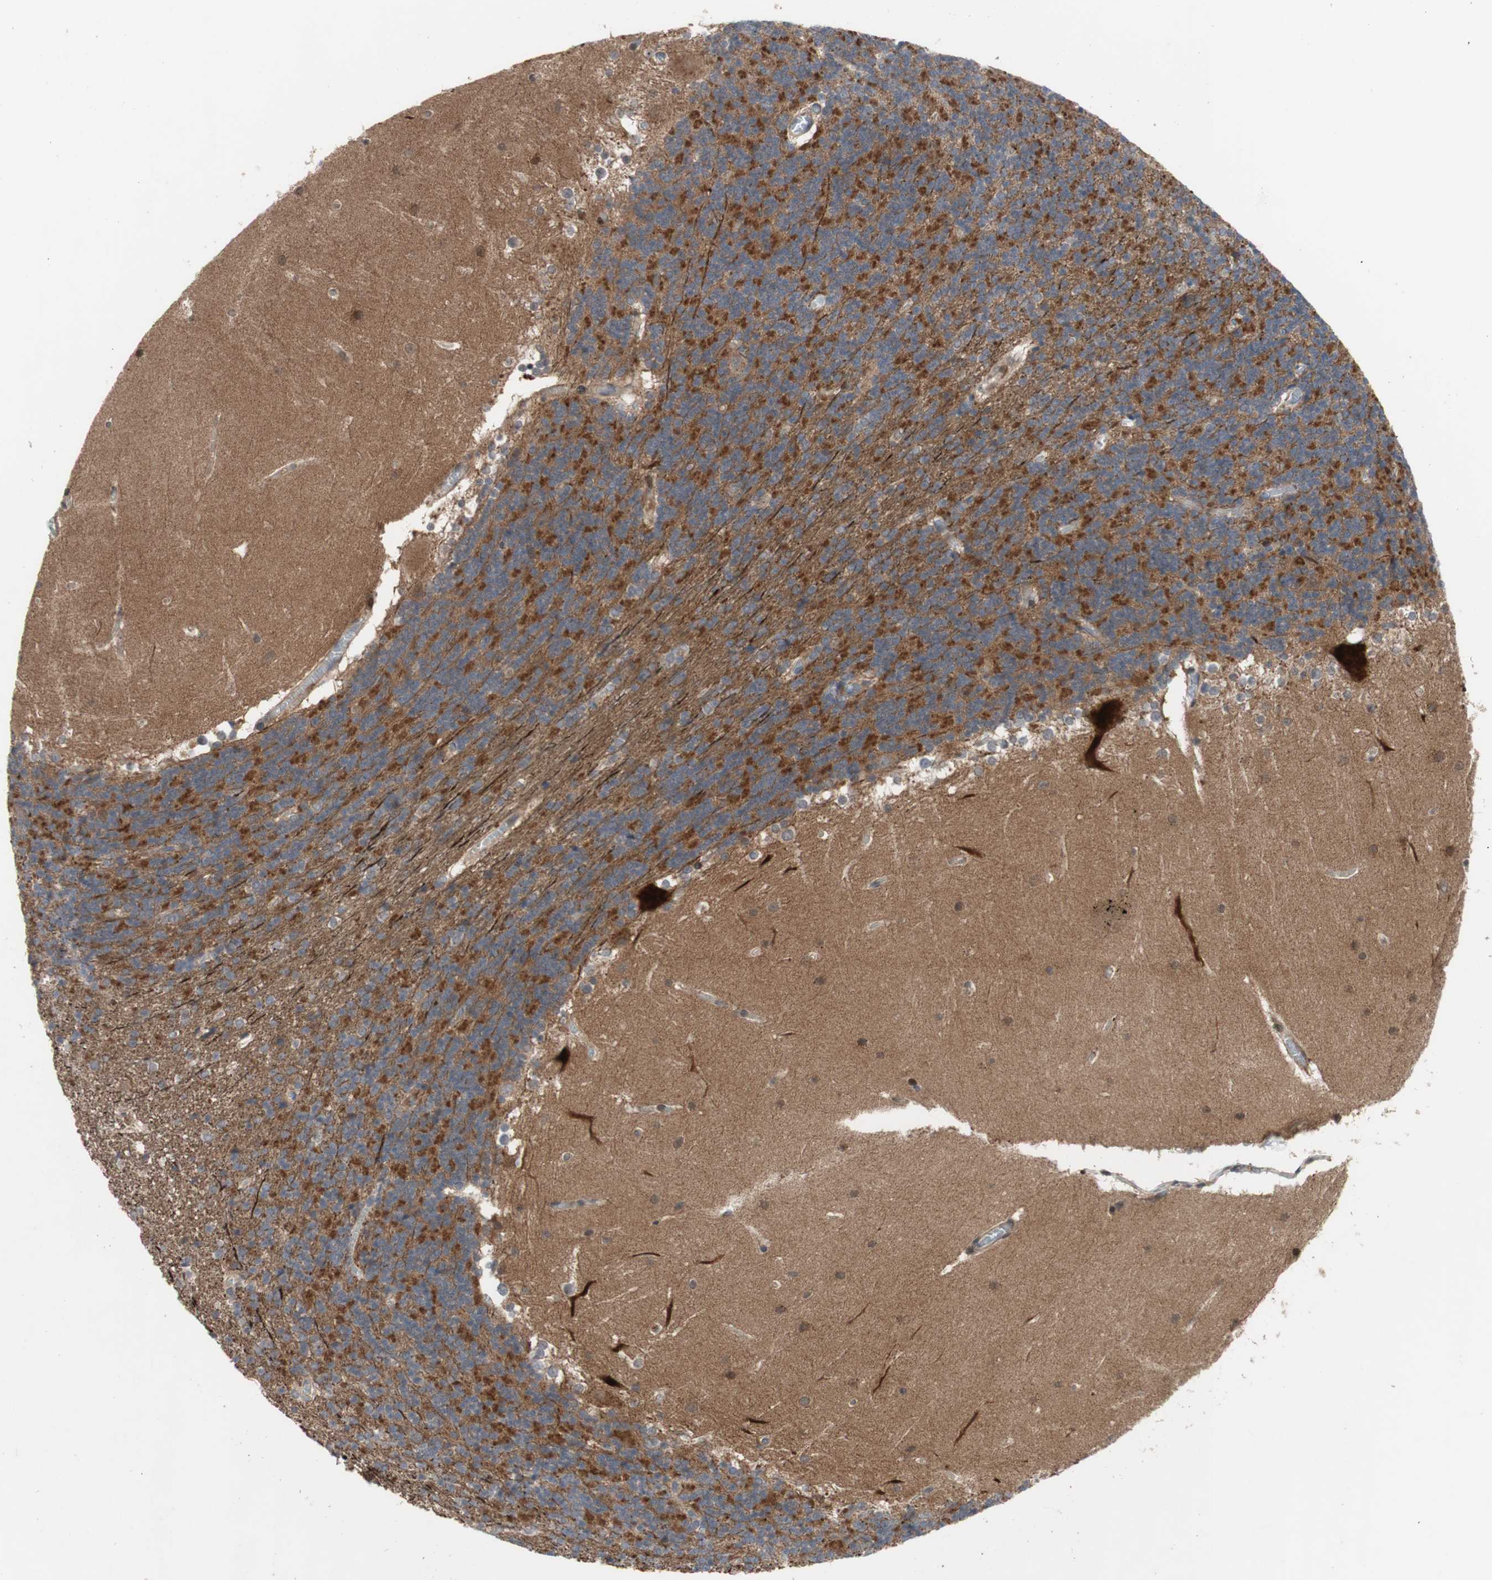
{"staining": {"intensity": "negative", "quantity": "none", "location": "none"}, "tissue": "cerebellum", "cell_type": "Cells in granular layer", "image_type": "normal", "snomed": [{"axis": "morphology", "description": "Normal tissue, NOS"}, {"axis": "topography", "description": "Cerebellum"}], "caption": "Human cerebellum stained for a protein using immunohistochemistry (IHC) exhibits no positivity in cells in granular layer.", "gene": "OAZ1", "patient": {"sex": "female", "age": 19}}